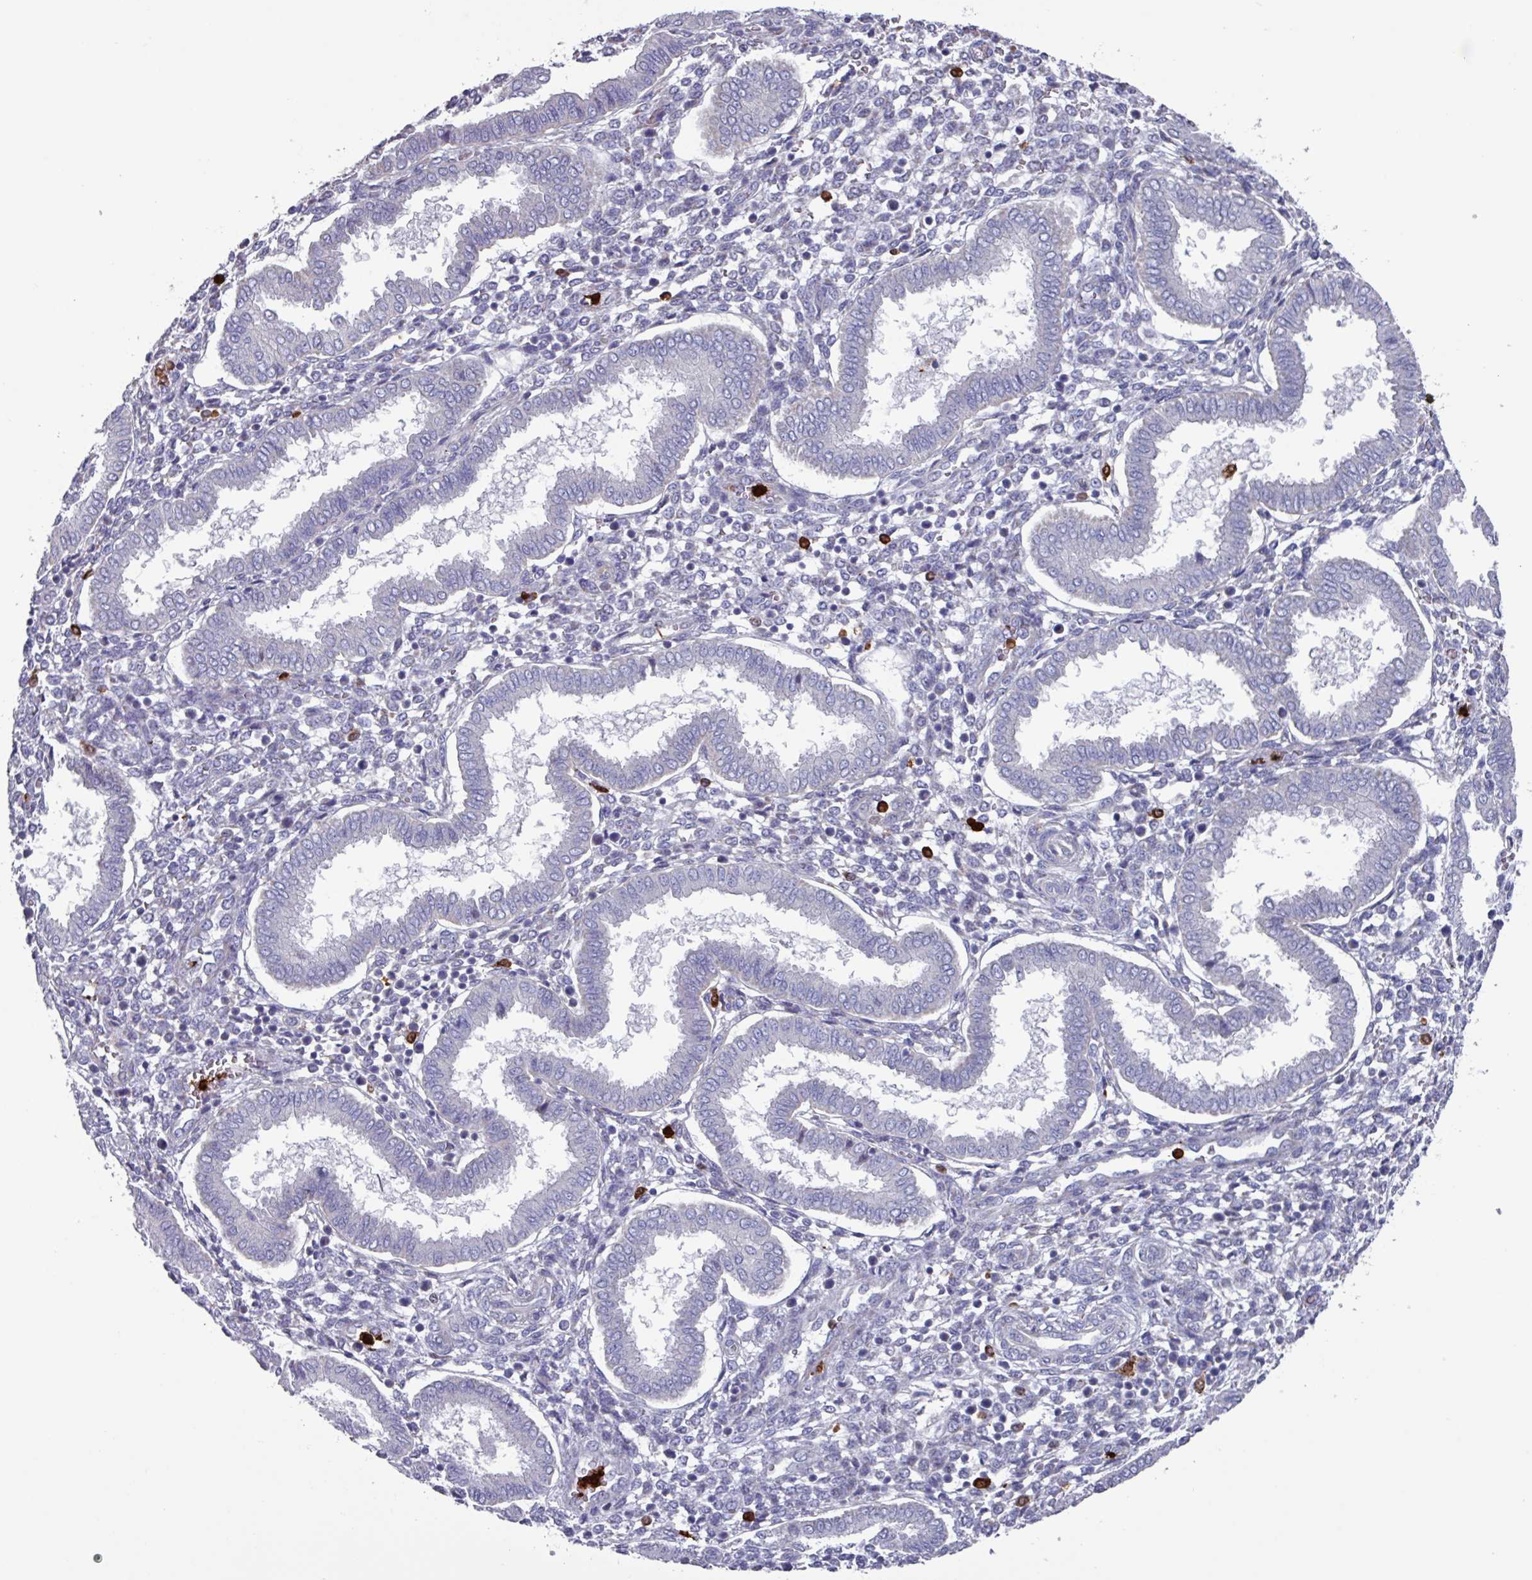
{"staining": {"intensity": "negative", "quantity": "none", "location": "none"}, "tissue": "endometrium", "cell_type": "Cells in endometrial stroma", "image_type": "normal", "snomed": [{"axis": "morphology", "description": "Normal tissue, NOS"}, {"axis": "topography", "description": "Endometrium"}], "caption": "An image of endometrium stained for a protein displays no brown staining in cells in endometrial stroma. (DAB (3,3'-diaminobenzidine) immunohistochemistry (IHC), high magnification).", "gene": "UQCC2", "patient": {"sex": "female", "age": 24}}